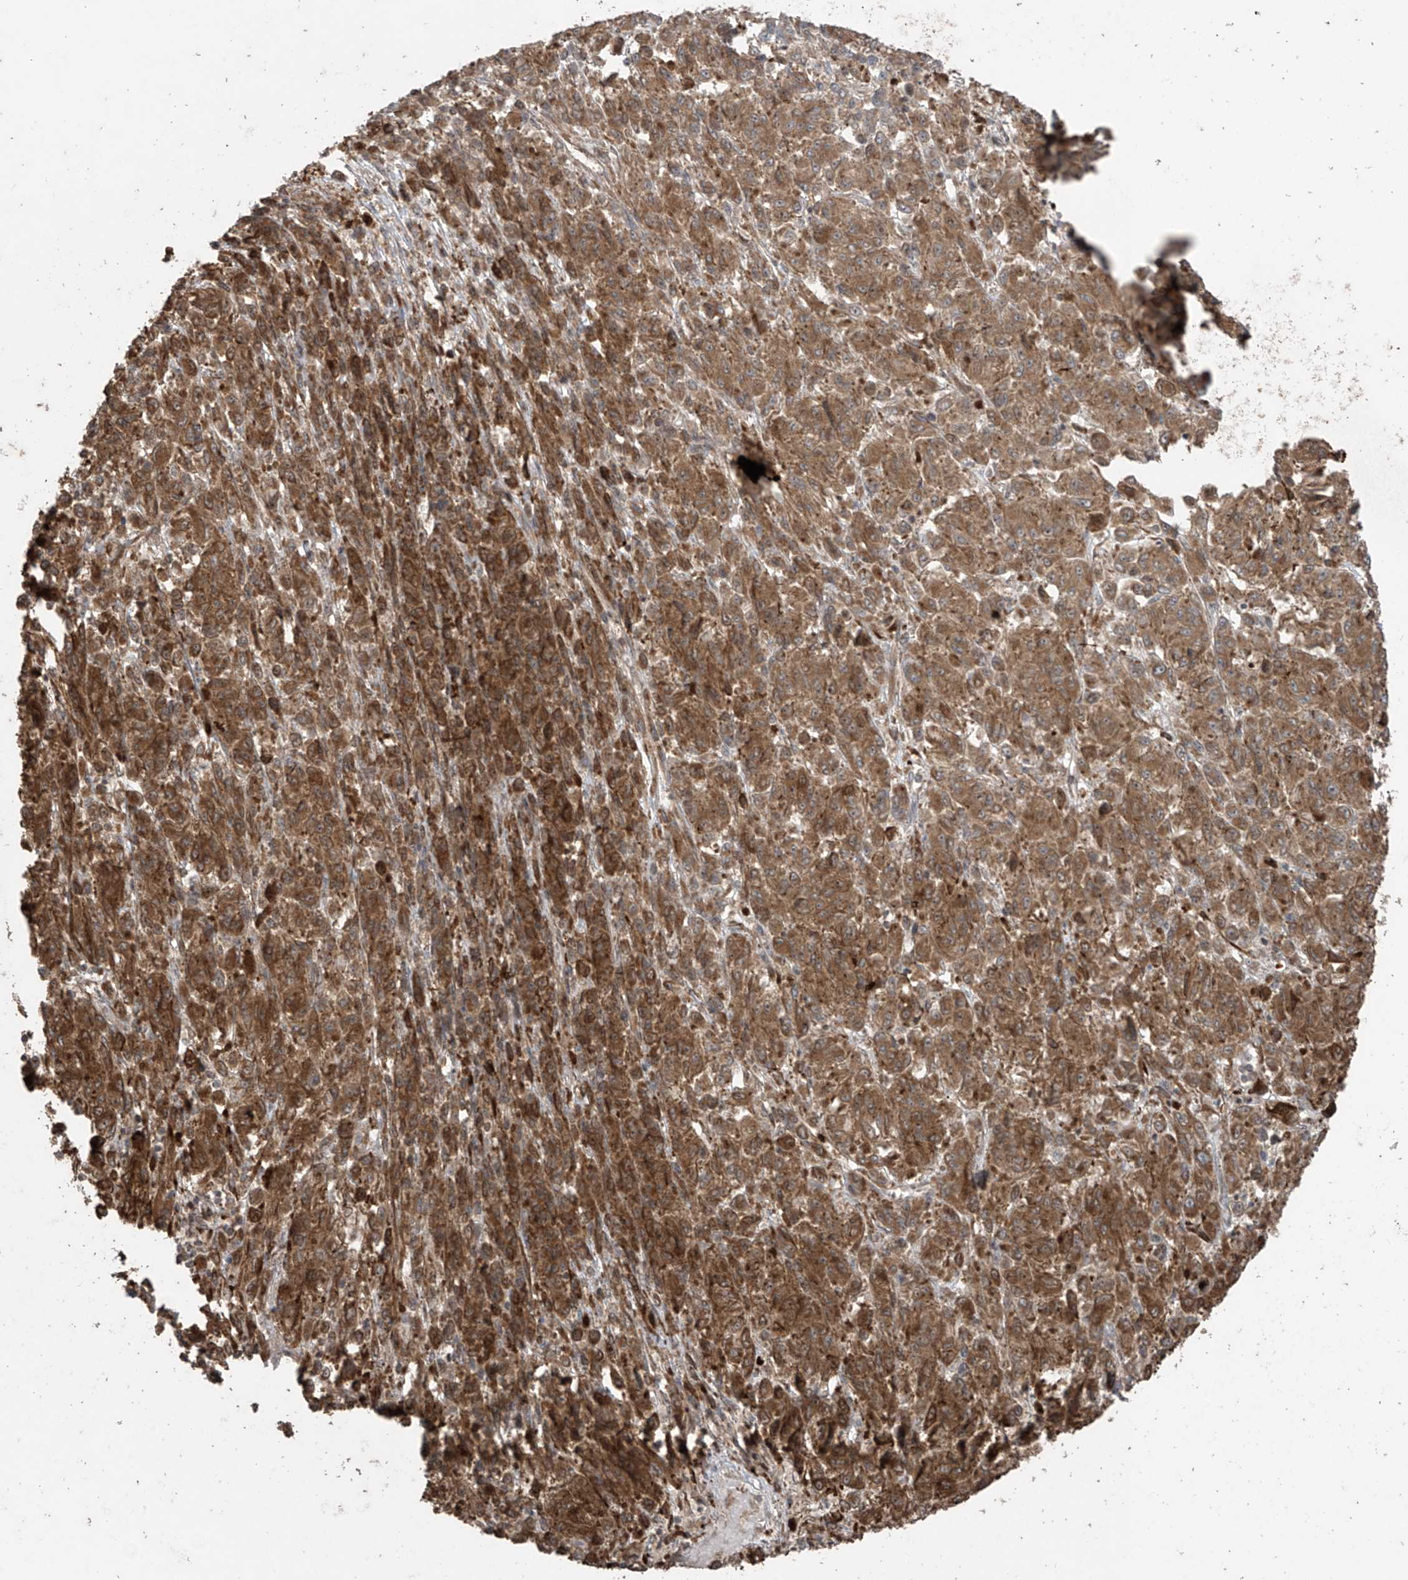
{"staining": {"intensity": "strong", "quantity": ">75%", "location": "cytoplasmic/membranous"}, "tissue": "melanoma", "cell_type": "Tumor cells", "image_type": "cancer", "snomed": [{"axis": "morphology", "description": "Malignant melanoma, Metastatic site"}, {"axis": "topography", "description": "Lung"}], "caption": "Immunohistochemical staining of human melanoma exhibits high levels of strong cytoplasmic/membranous protein expression in approximately >75% of tumor cells. The staining is performed using DAB (3,3'-diaminobenzidine) brown chromogen to label protein expression. The nuclei are counter-stained blue using hematoxylin.", "gene": "PGPEP1", "patient": {"sex": "male", "age": 64}}